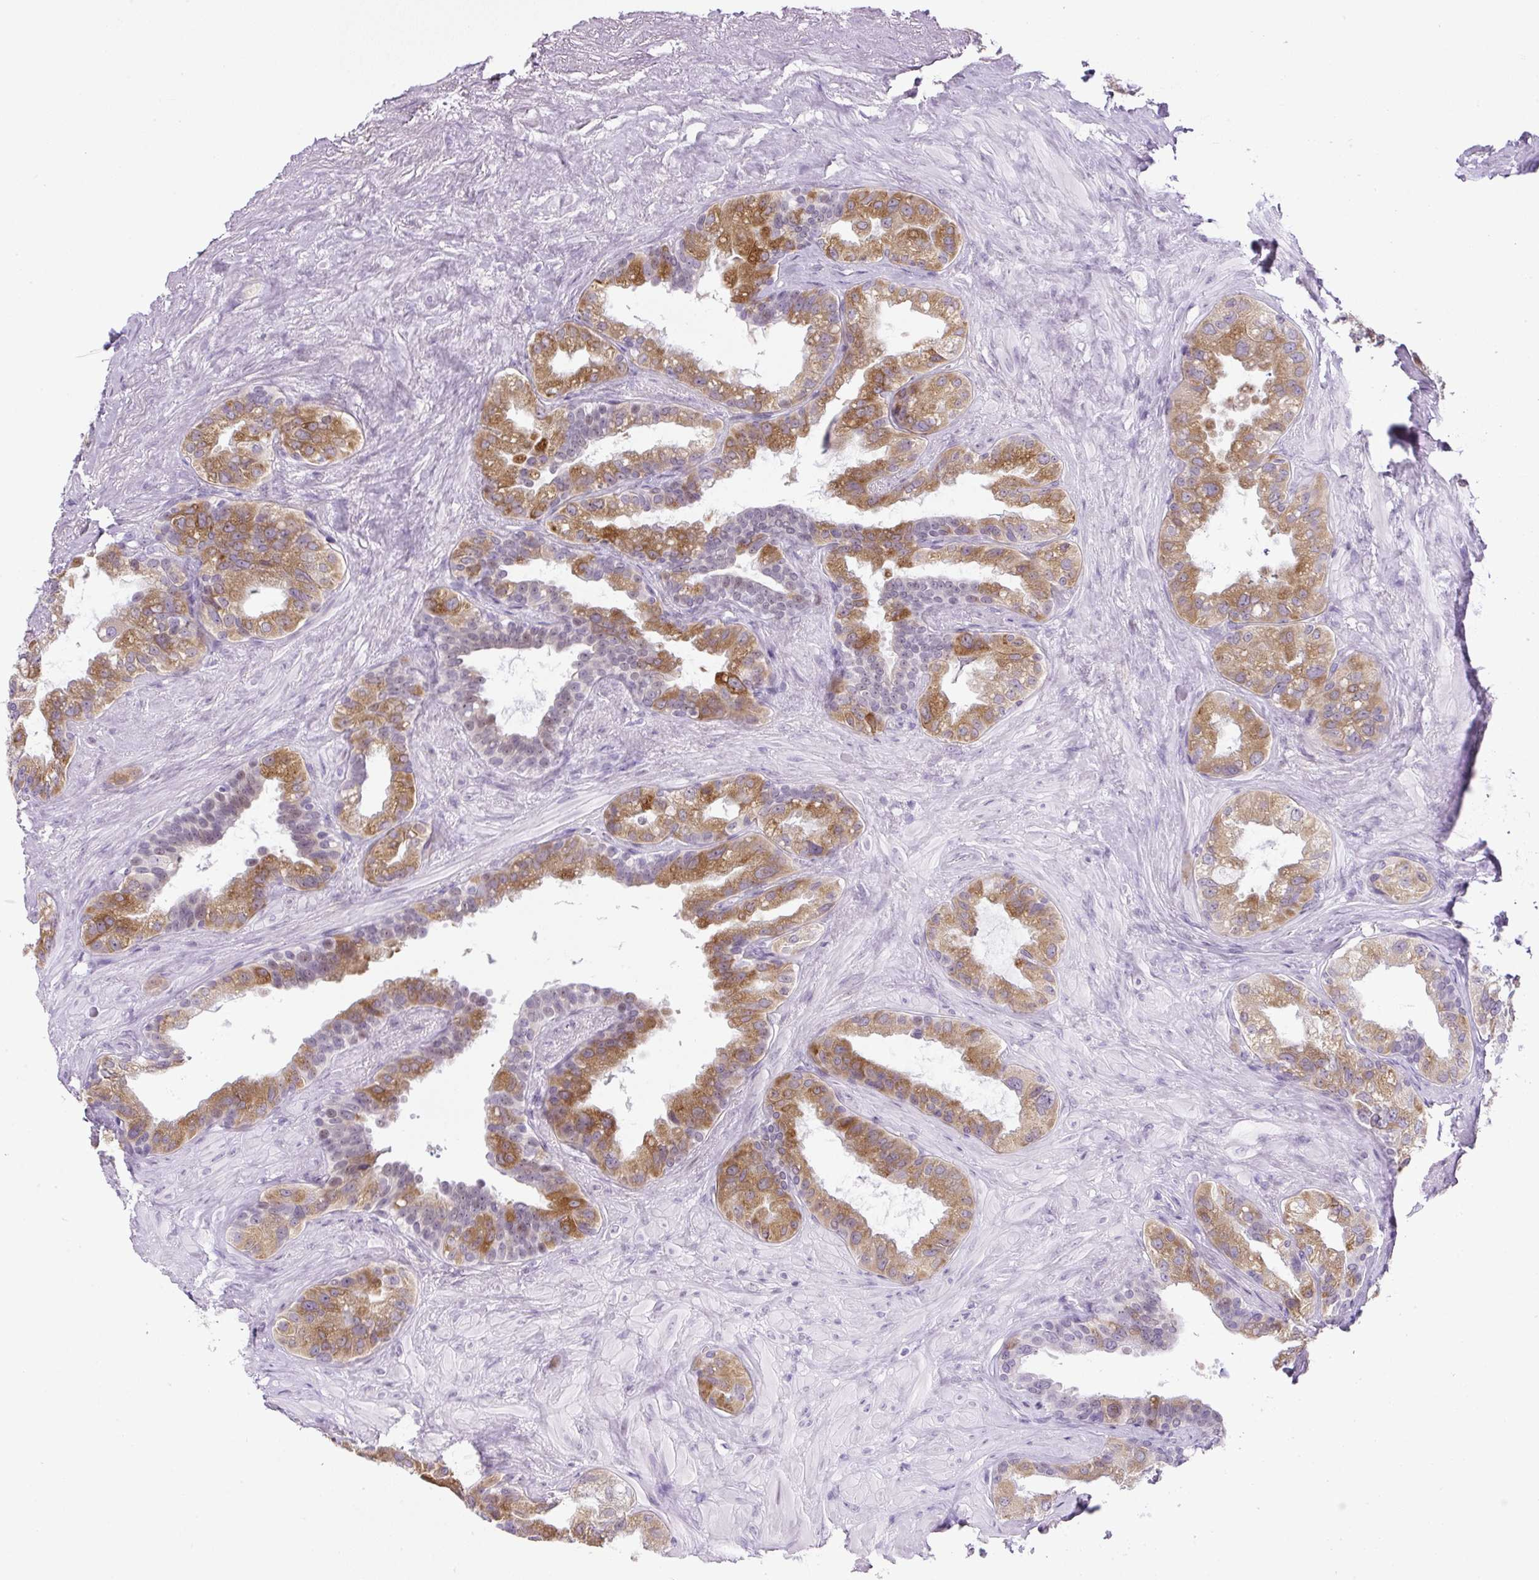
{"staining": {"intensity": "moderate", "quantity": "25%-75%", "location": "cytoplasmic/membranous"}, "tissue": "seminal vesicle", "cell_type": "Glandular cells", "image_type": "normal", "snomed": [{"axis": "morphology", "description": "Normal tissue, NOS"}, {"axis": "topography", "description": "Seminal veicle"}, {"axis": "topography", "description": "Peripheral nerve tissue"}], "caption": "Protein staining reveals moderate cytoplasmic/membranous staining in approximately 25%-75% of glandular cells in normal seminal vesicle. (DAB (3,3'-diaminobenzidine) IHC, brown staining for protein, blue staining for nuclei).", "gene": "RHBDD2", "patient": {"sex": "male", "age": 76}}